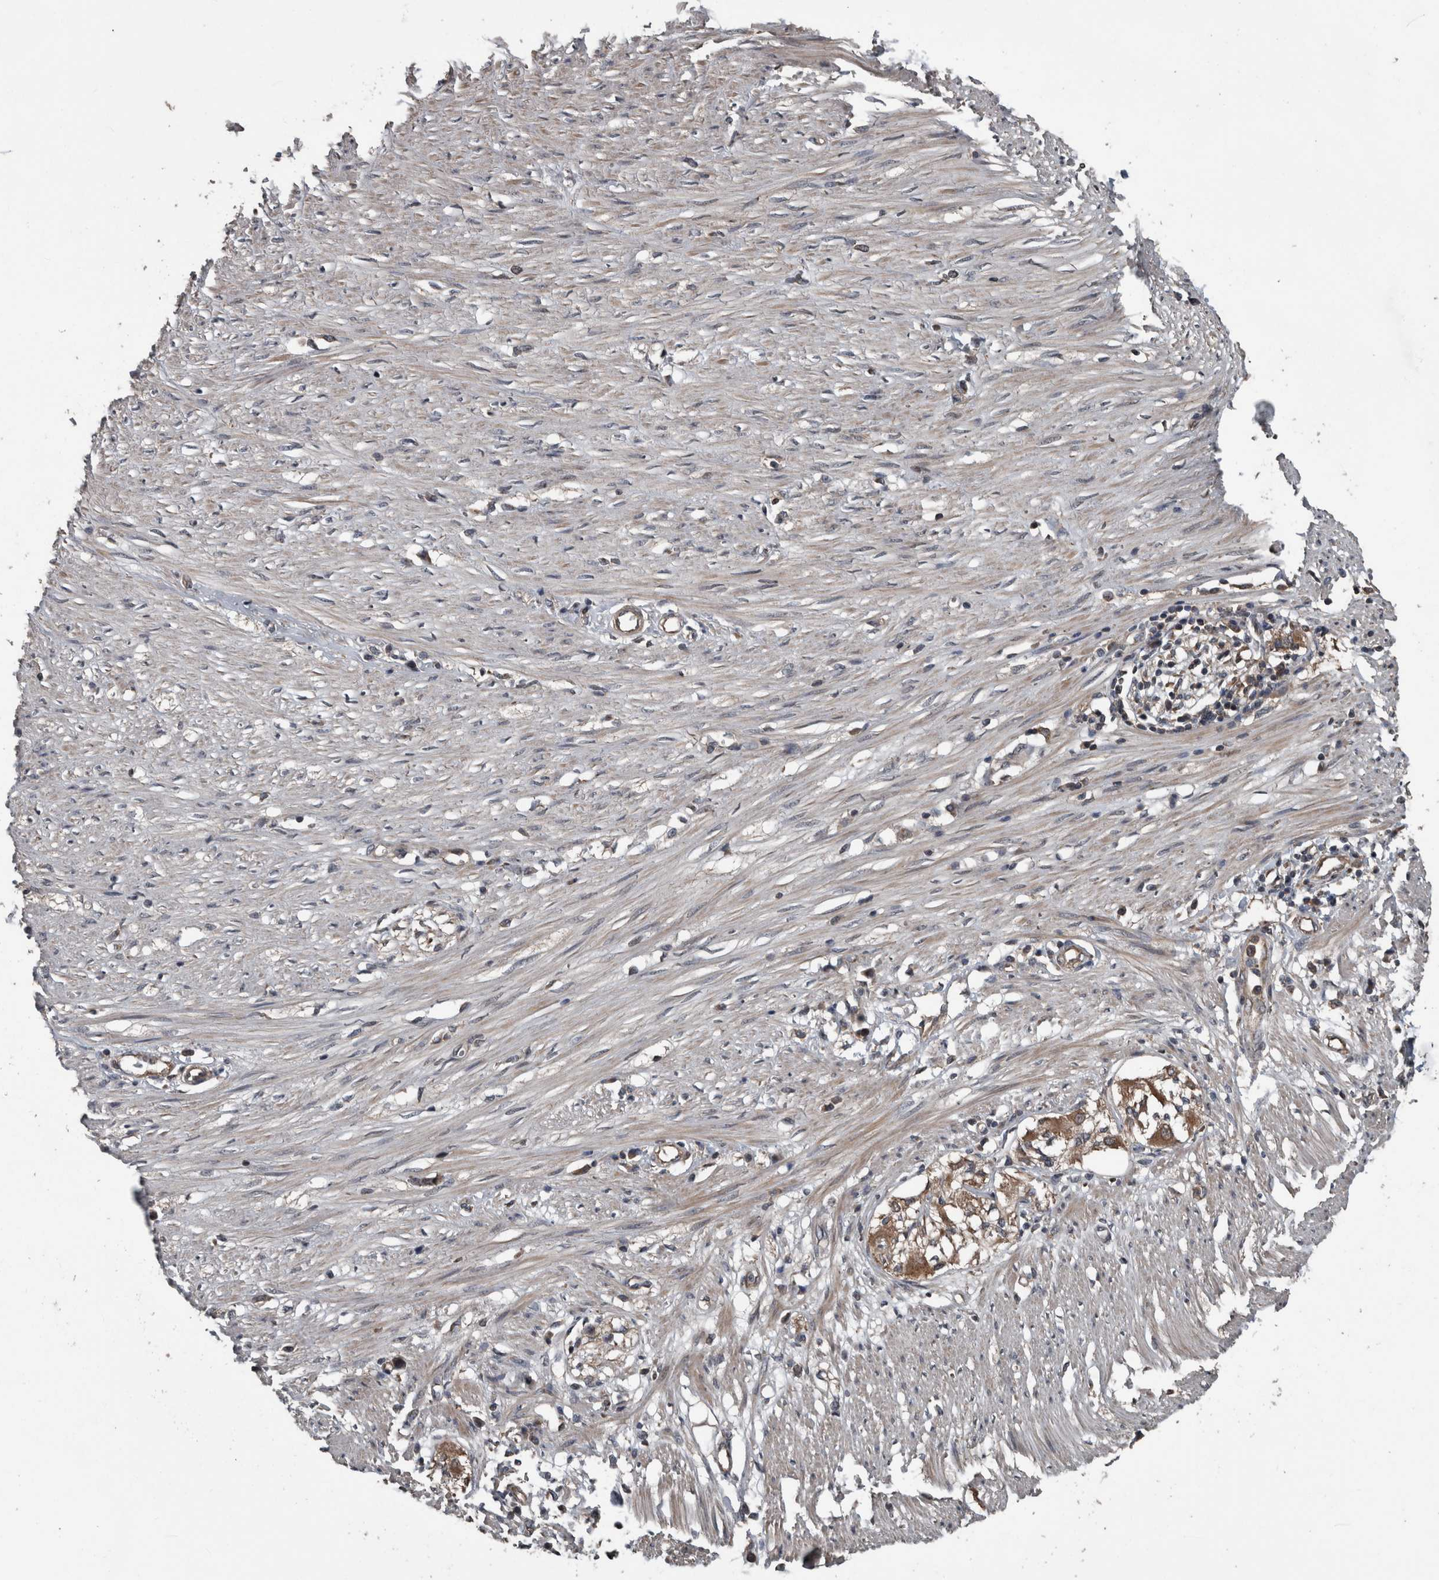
{"staining": {"intensity": "negative", "quantity": "none", "location": "none"}, "tissue": "adipose tissue", "cell_type": "Adipocytes", "image_type": "normal", "snomed": [{"axis": "morphology", "description": "Normal tissue, NOS"}, {"axis": "morphology", "description": "Adenocarcinoma, NOS"}, {"axis": "topography", "description": "Colon"}, {"axis": "topography", "description": "Peripheral nerve tissue"}], "caption": "Human adipose tissue stained for a protein using IHC displays no positivity in adipocytes.", "gene": "RIOK3", "patient": {"sex": "male", "age": 14}}